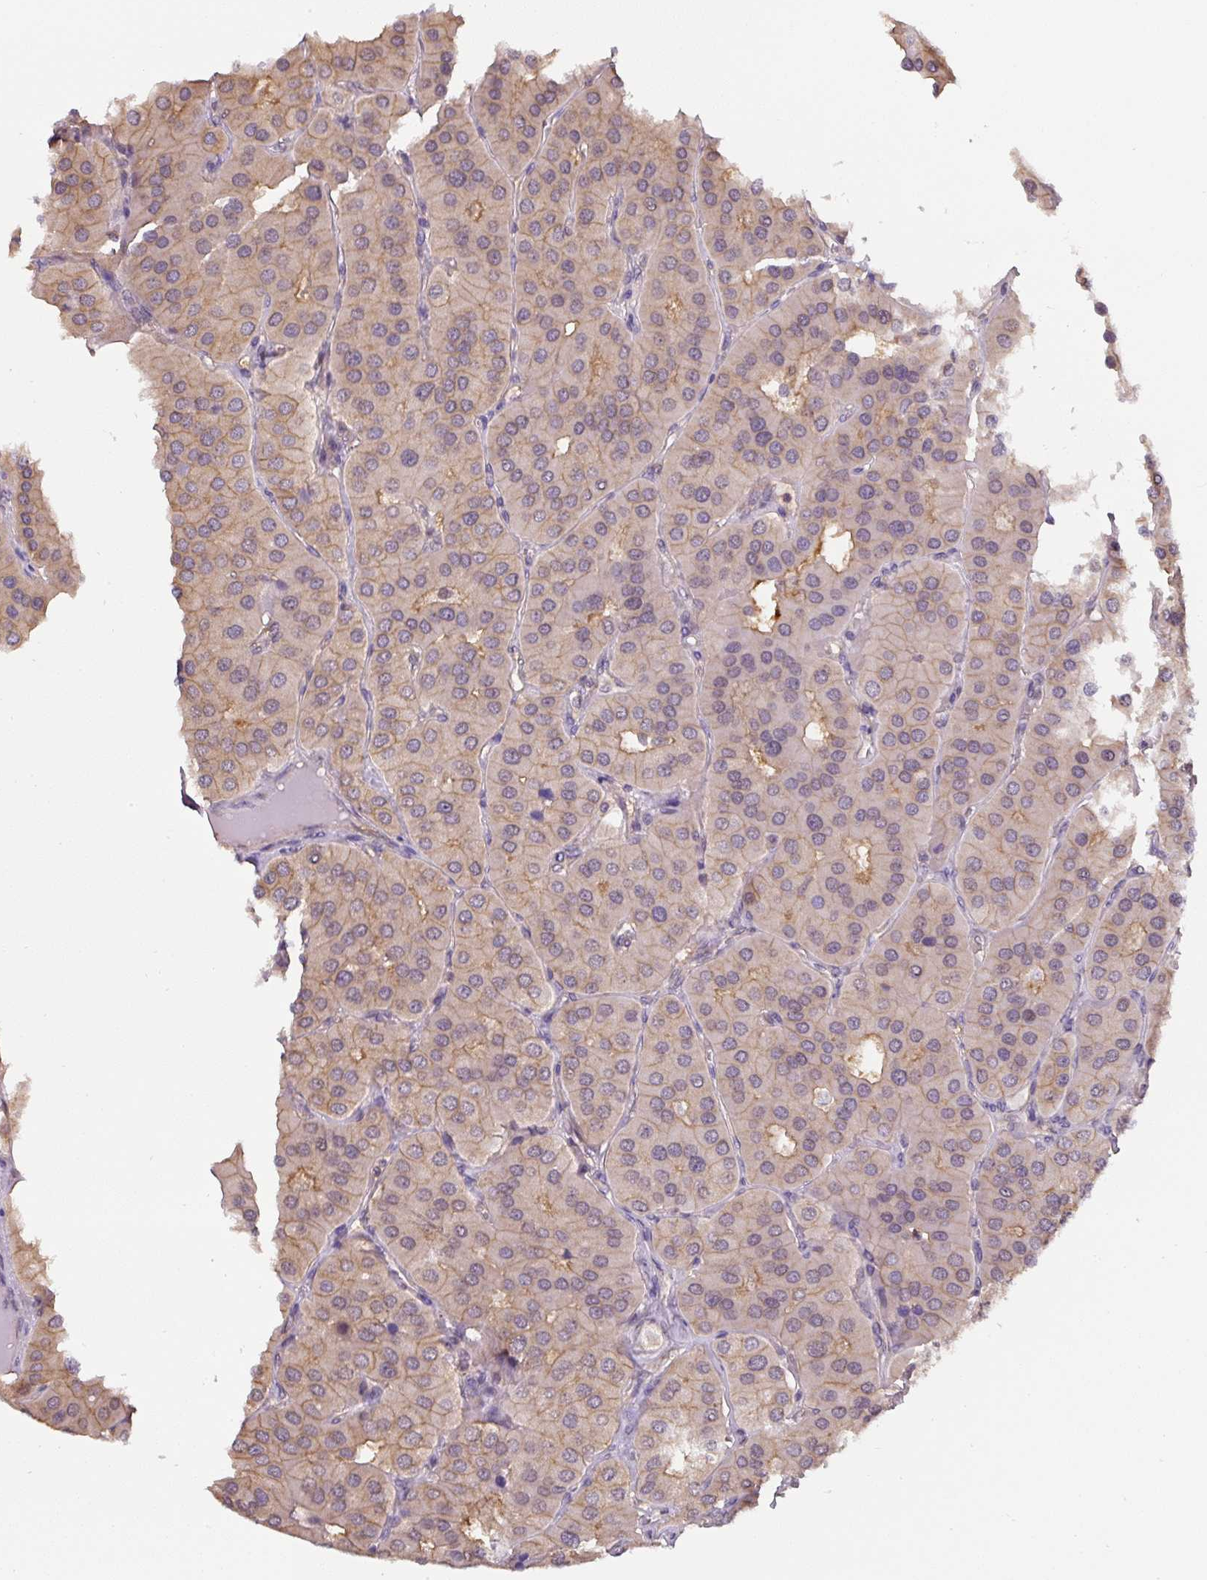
{"staining": {"intensity": "moderate", "quantity": "25%-75%", "location": "cytoplasmic/membranous"}, "tissue": "parathyroid gland", "cell_type": "Glandular cells", "image_type": "normal", "snomed": [{"axis": "morphology", "description": "Normal tissue, NOS"}, {"axis": "morphology", "description": "Adenoma, NOS"}, {"axis": "topography", "description": "Parathyroid gland"}], "caption": "Immunohistochemical staining of normal parathyroid gland reveals medium levels of moderate cytoplasmic/membranous staining in about 25%-75% of glandular cells.", "gene": "ST13", "patient": {"sex": "female", "age": 86}}